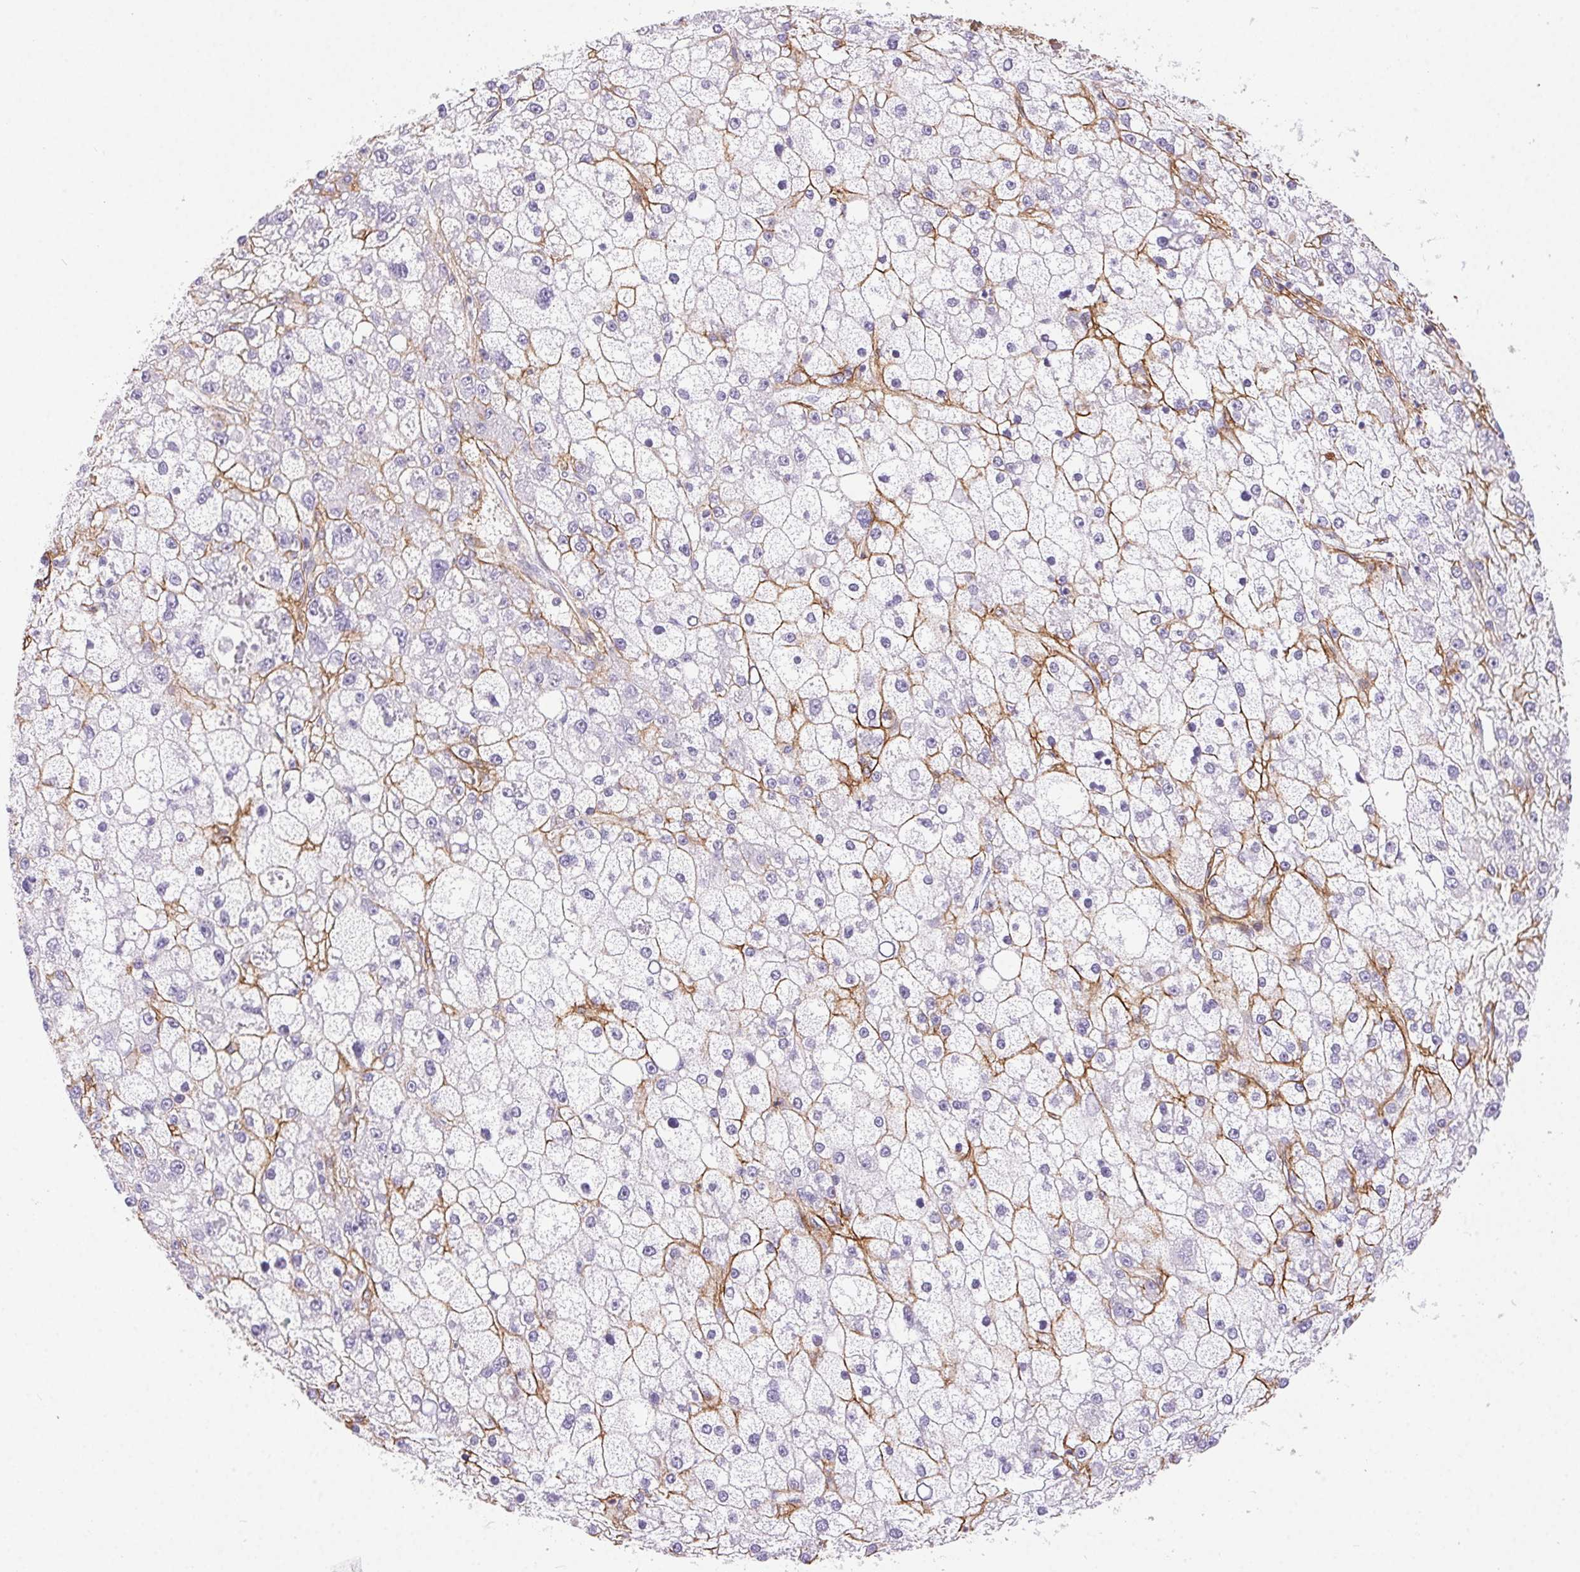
{"staining": {"intensity": "negative", "quantity": "none", "location": "none"}, "tissue": "liver cancer", "cell_type": "Tumor cells", "image_type": "cancer", "snomed": [{"axis": "morphology", "description": "Carcinoma, Hepatocellular, NOS"}, {"axis": "topography", "description": "Liver"}], "caption": "Immunohistochemistry (IHC) histopathology image of neoplastic tissue: human liver cancer (hepatocellular carcinoma) stained with DAB (3,3'-diaminobenzidine) shows no significant protein expression in tumor cells.", "gene": "PDZD2", "patient": {"sex": "male", "age": 67}}